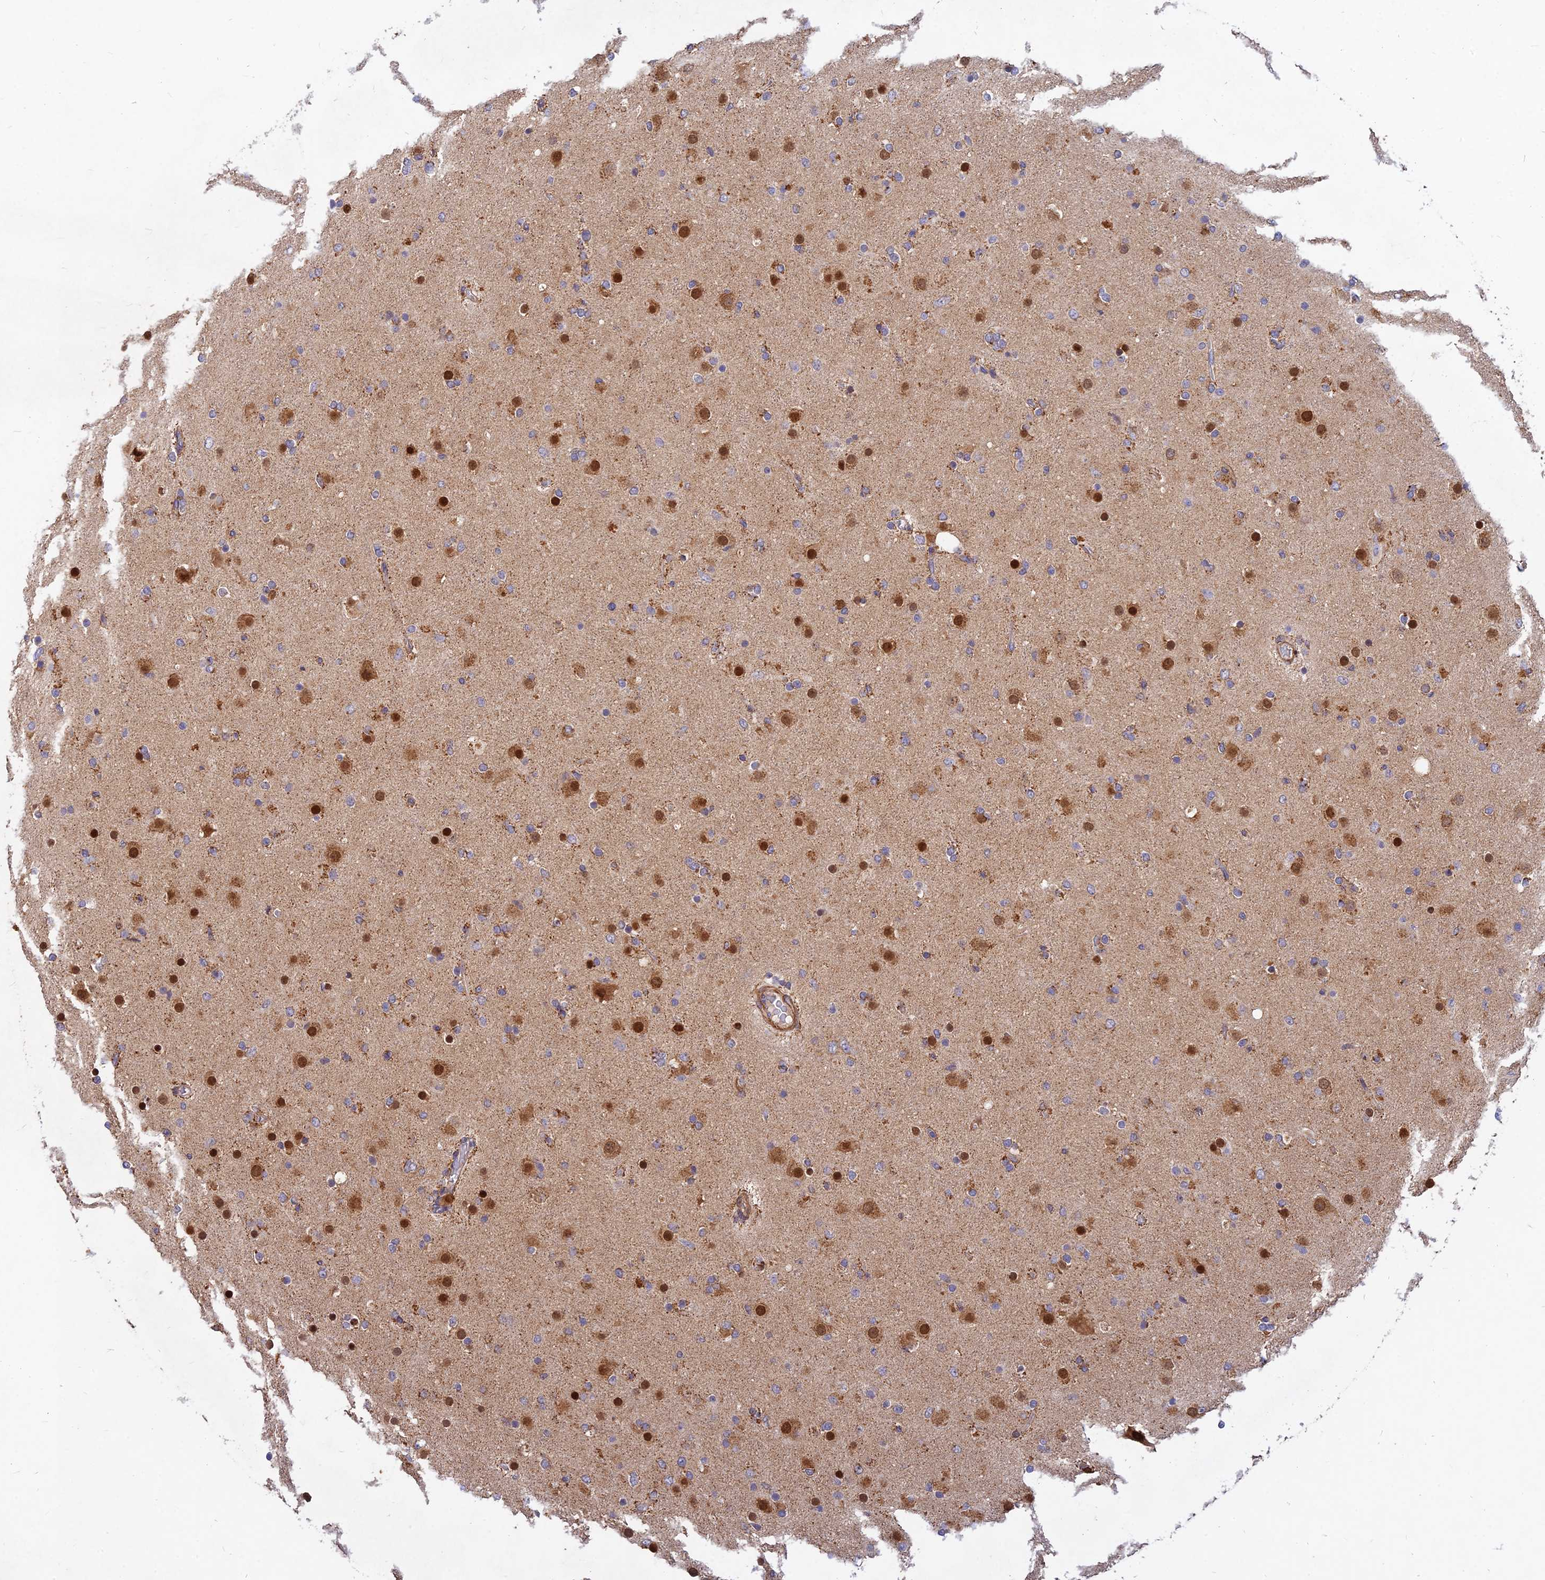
{"staining": {"intensity": "moderate", "quantity": "25%-75%", "location": "cytoplasmic/membranous,nuclear"}, "tissue": "glioma", "cell_type": "Tumor cells", "image_type": "cancer", "snomed": [{"axis": "morphology", "description": "Glioma, malignant, Low grade"}, {"axis": "topography", "description": "Brain"}], "caption": "A medium amount of moderate cytoplasmic/membranous and nuclear expression is appreciated in approximately 25%-75% of tumor cells in malignant glioma (low-grade) tissue.", "gene": "RELCH", "patient": {"sex": "male", "age": 65}}